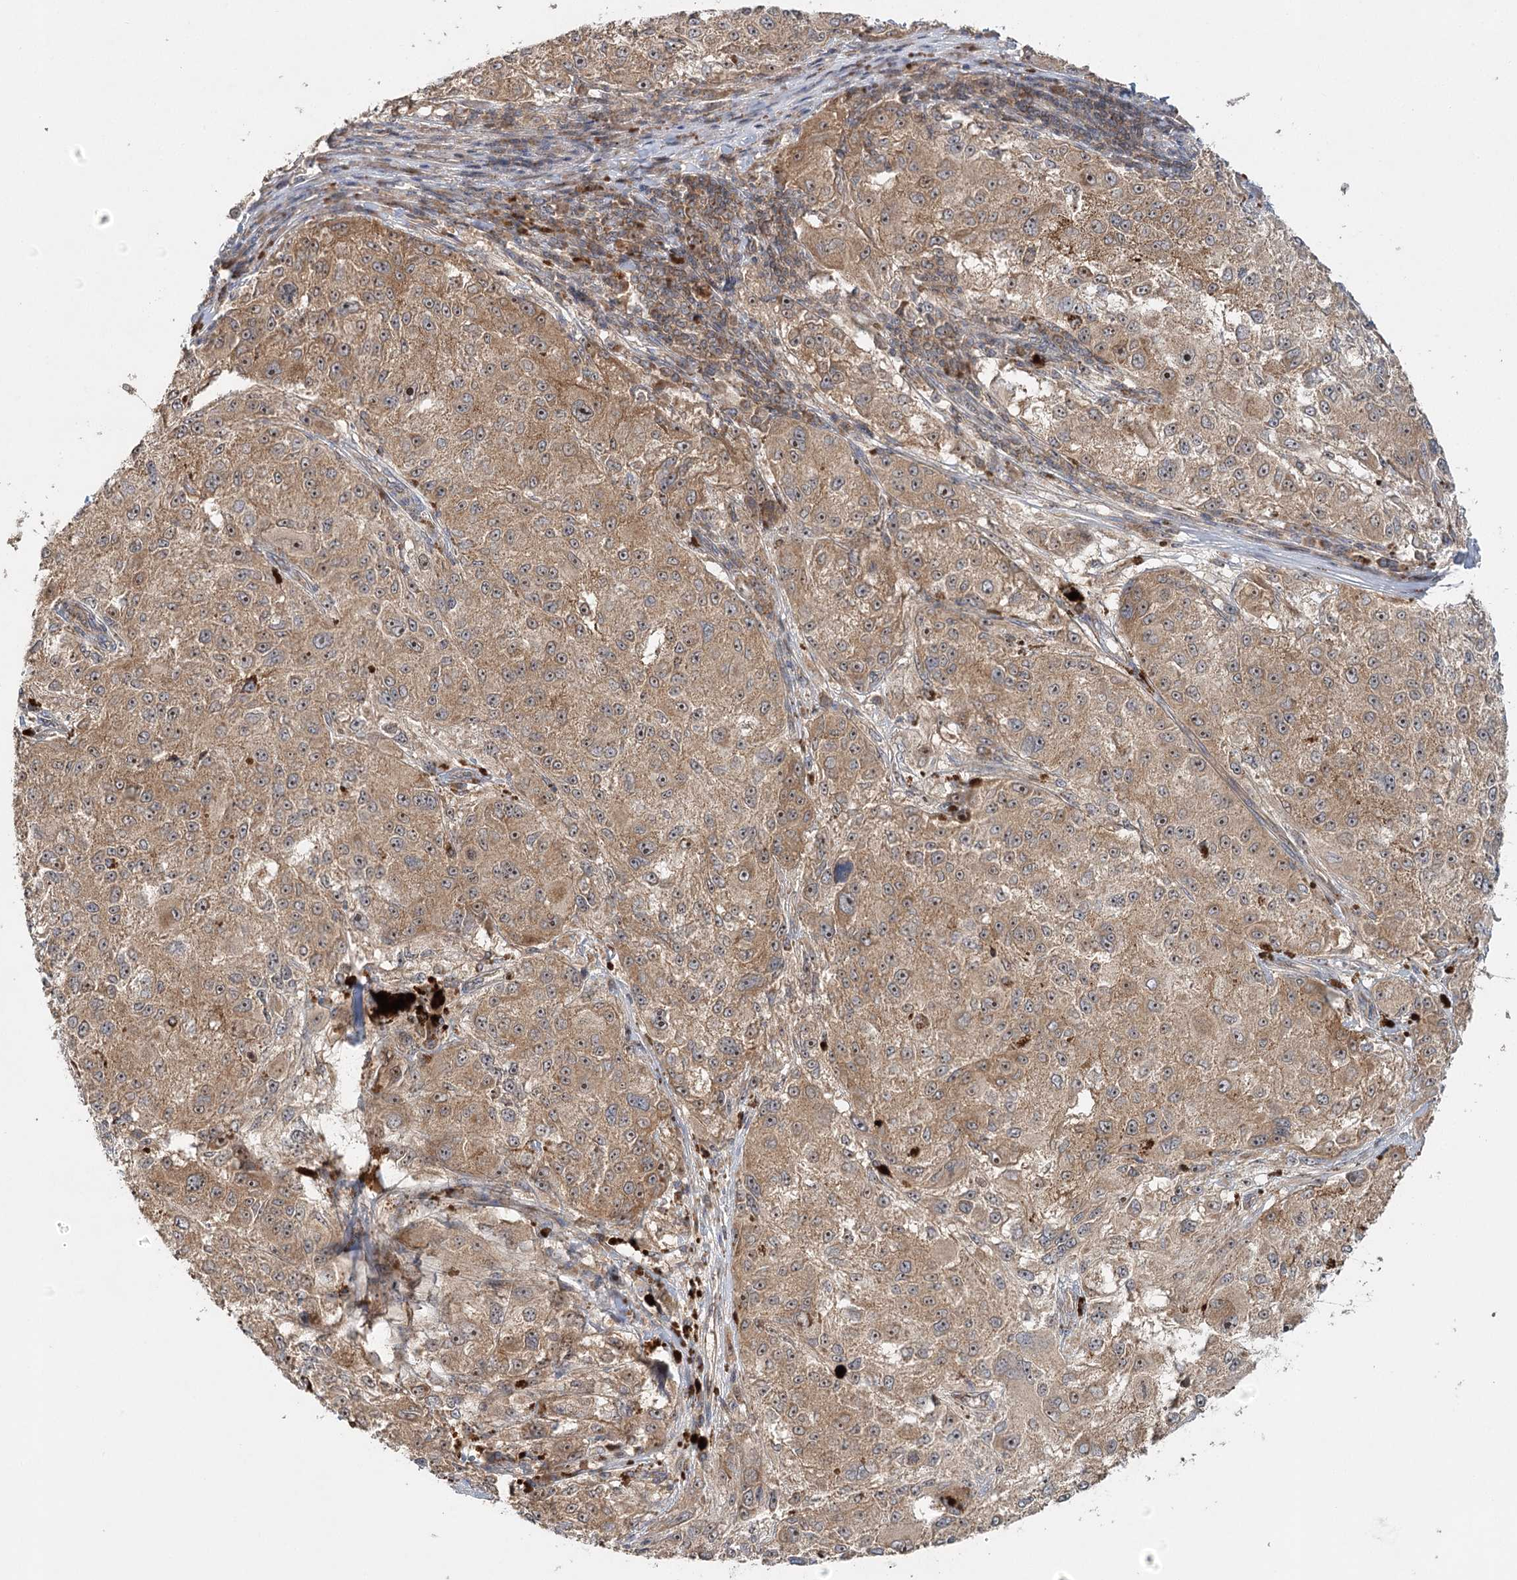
{"staining": {"intensity": "moderate", "quantity": ">75%", "location": "cytoplasmic/membranous,nuclear"}, "tissue": "melanoma", "cell_type": "Tumor cells", "image_type": "cancer", "snomed": [{"axis": "morphology", "description": "Necrosis, NOS"}, {"axis": "morphology", "description": "Malignant melanoma, NOS"}, {"axis": "topography", "description": "Skin"}], "caption": "Immunohistochemical staining of malignant melanoma exhibits medium levels of moderate cytoplasmic/membranous and nuclear protein expression in approximately >75% of tumor cells.", "gene": "RAPGEF6", "patient": {"sex": "female", "age": 87}}